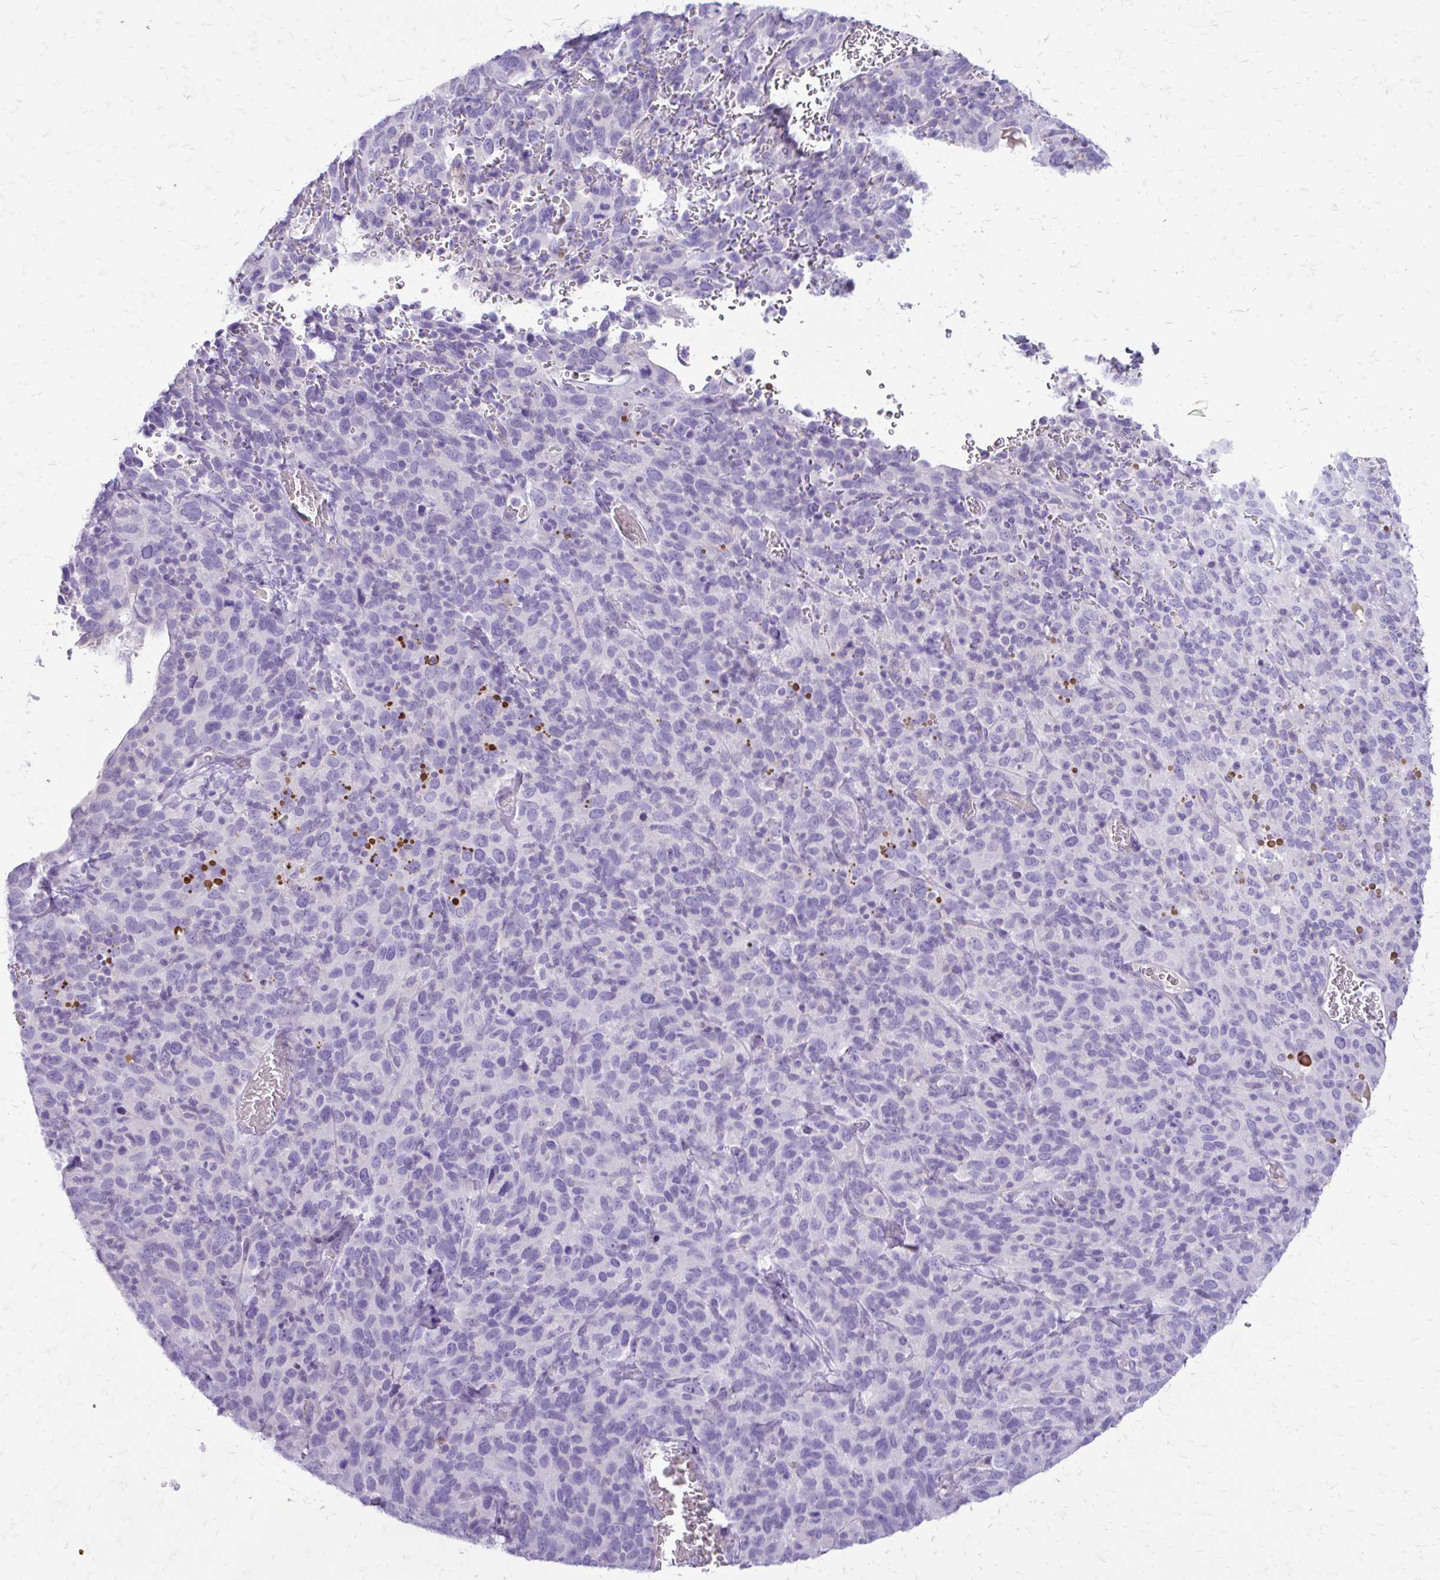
{"staining": {"intensity": "negative", "quantity": "none", "location": "none"}, "tissue": "cervical cancer", "cell_type": "Tumor cells", "image_type": "cancer", "snomed": [{"axis": "morphology", "description": "Normal tissue, NOS"}, {"axis": "morphology", "description": "Squamous cell carcinoma, NOS"}, {"axis": "topography", "description": "Cervix"}], "caption": "Tumor cells are negative for protein expression in human squamous cell carcinoma (cervical).", "gene": "SIGLEC11", "patient": {"sex": "female", "age": 51}}